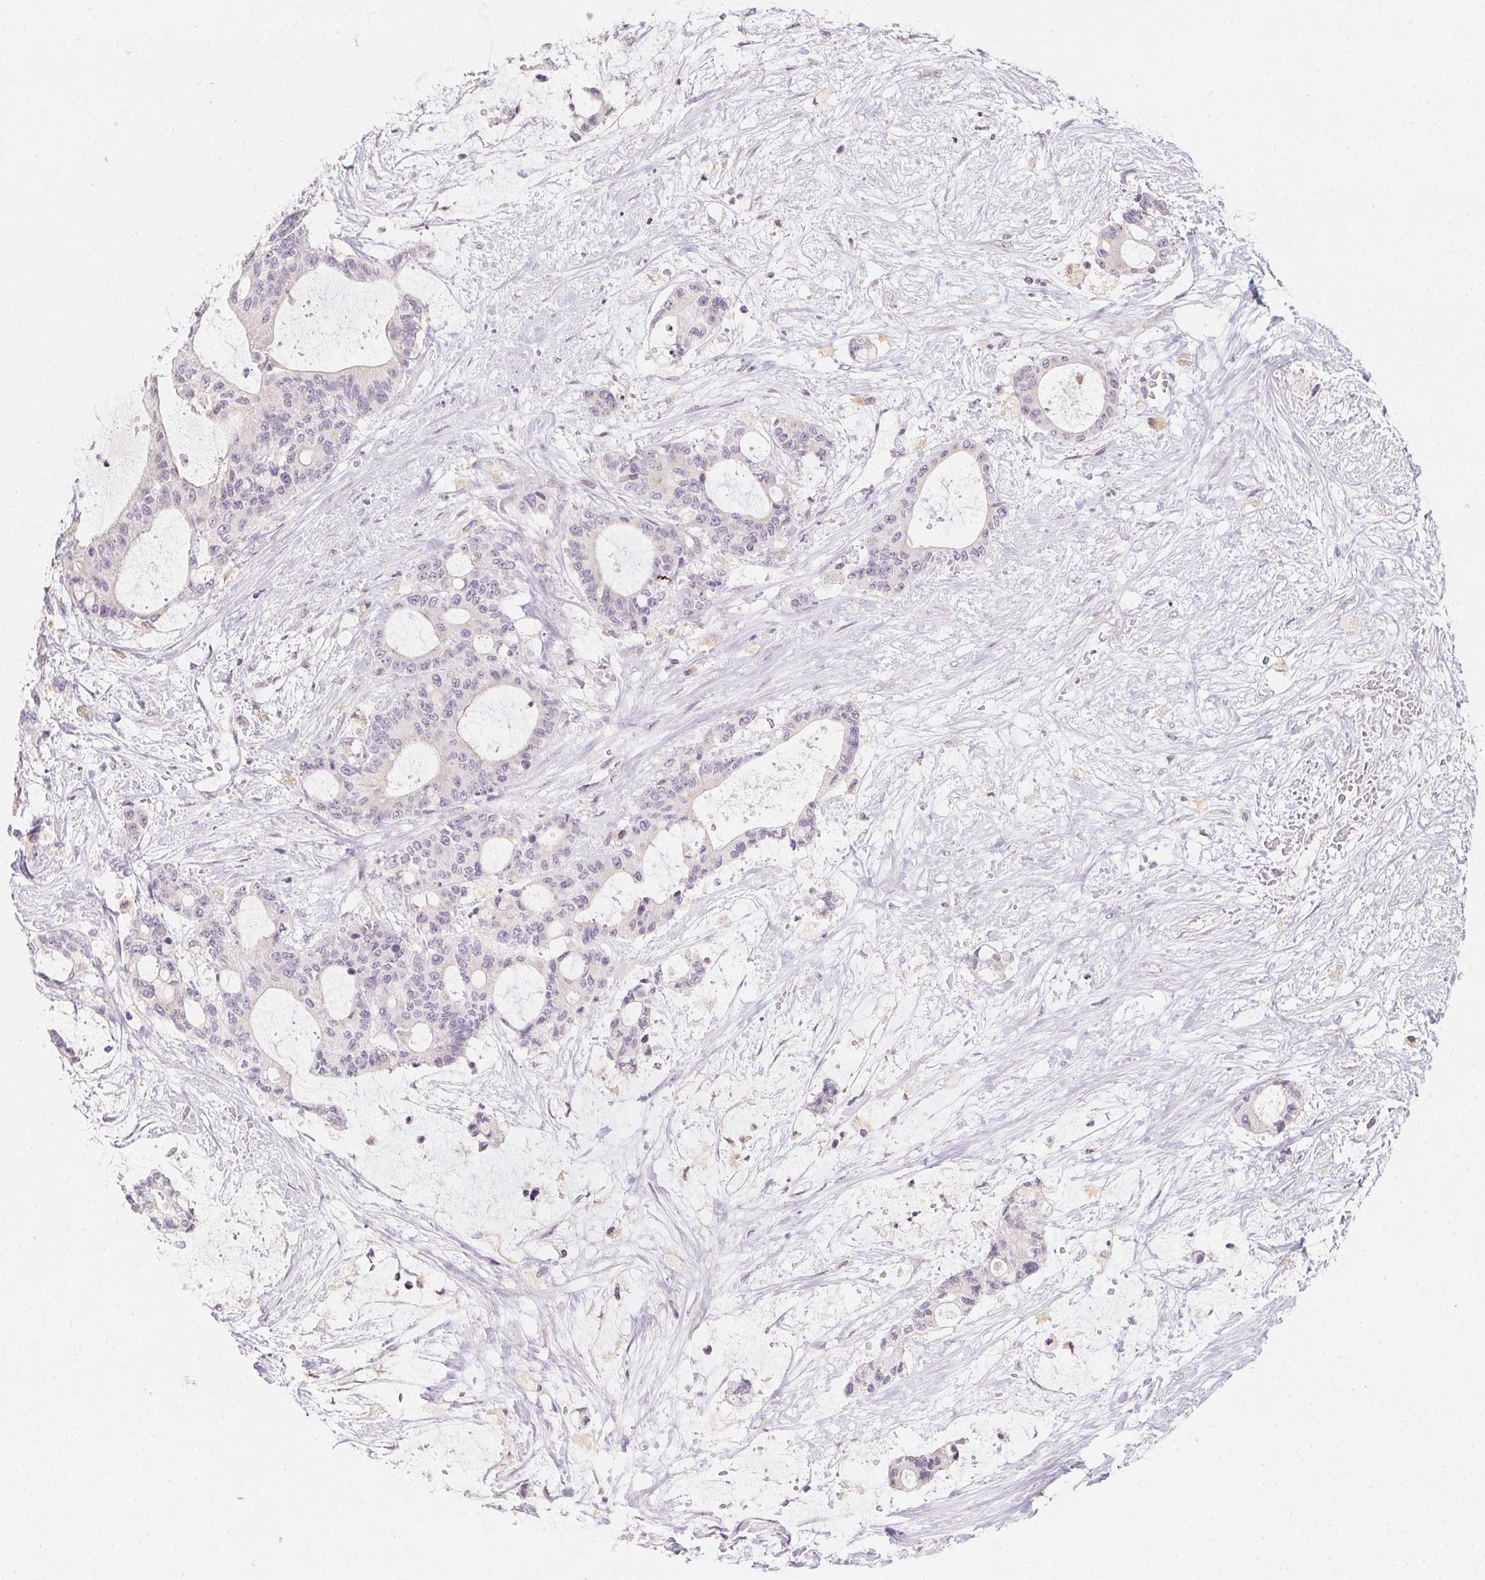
{"staining": {"intensity": "negative", "quantity": "none", "location": "none"}, "tissue": "liver cancer", "cell_type": "Tumor cells", "image_type": "cancer", "snomed": [{"axis": "morphology", "description": "Normal tissue, NOS"}, {"axis": "morphology", "description": "Cholangiocarcinoma"}, {"axis": "topography", "description": "Liver"}, {"axis": "topography", "description": "Peripheral nerve tissue"}], "caption": "IHC of human liver cholangiocarcinoma shows no positivity in tumor cells. (DAB (3,3'-diaminobenzidine) immunohistochemistry visualized using brightfield microscopy, high magnification).", "gene": "SLC6A18", "patient": {"sex": "female", "age": 73}}